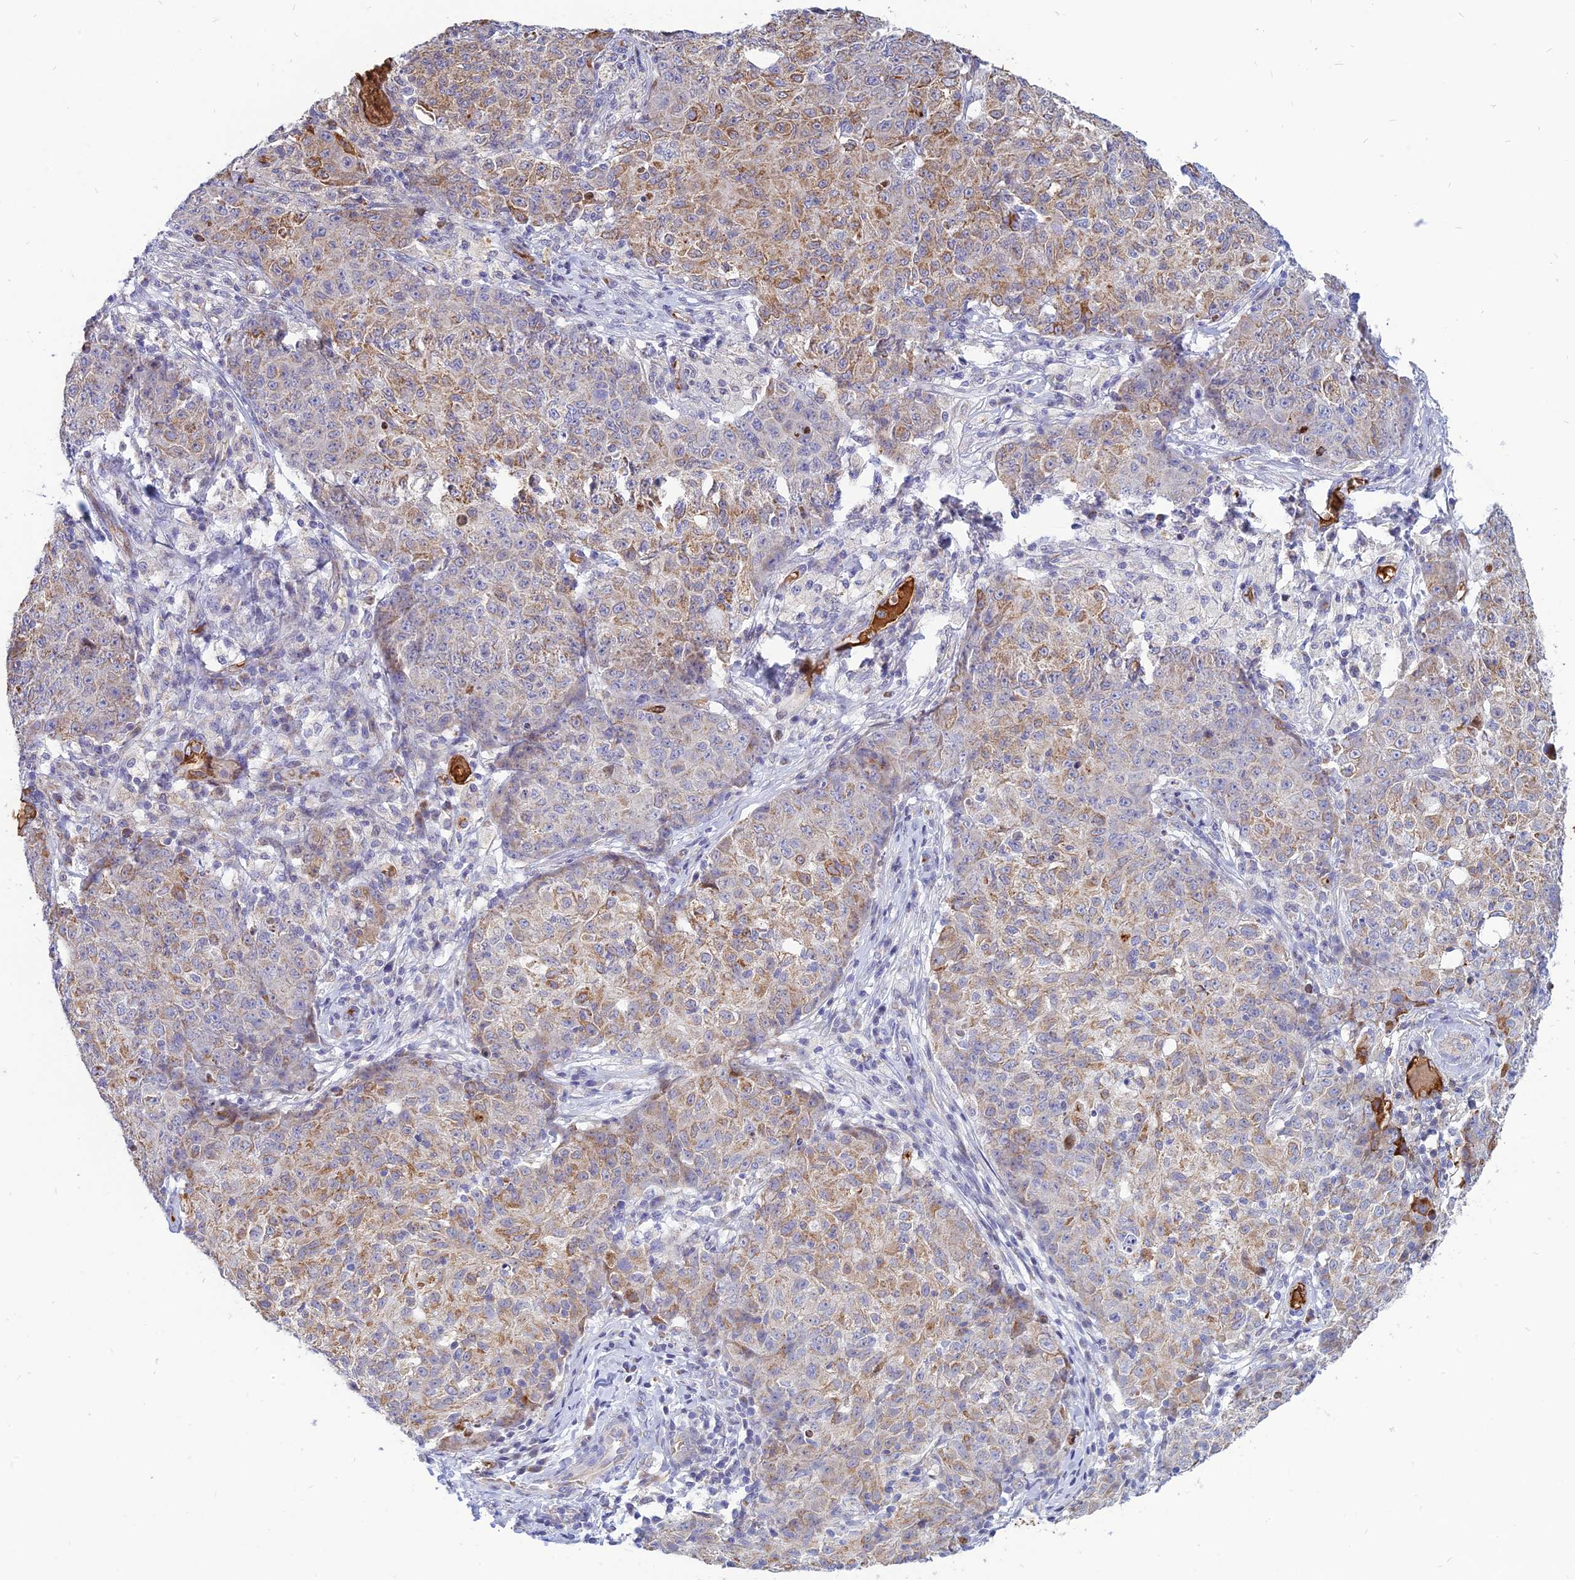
{"staining": {"intensity": "weak", "quantity": "25%-75%", "location": "cytoplasmic/membranous"}, "tissue": "ovarian cancer", "cell_type": "Tumor cells", "image_type": "cancer", "snomed": [{"axis": "morphology", "description": "Carcinoma, endometroid"}, {"axis": "topography", "description": "Ovary"}], "caption": "Brown immunohistochemical staining in human ovarian cancer displays weak cytoplasmic/membranous expression in approximately 25%-75% of tumor cells.", "gene": "HHAT", "patient": {"sex": "female", "age": 42}}